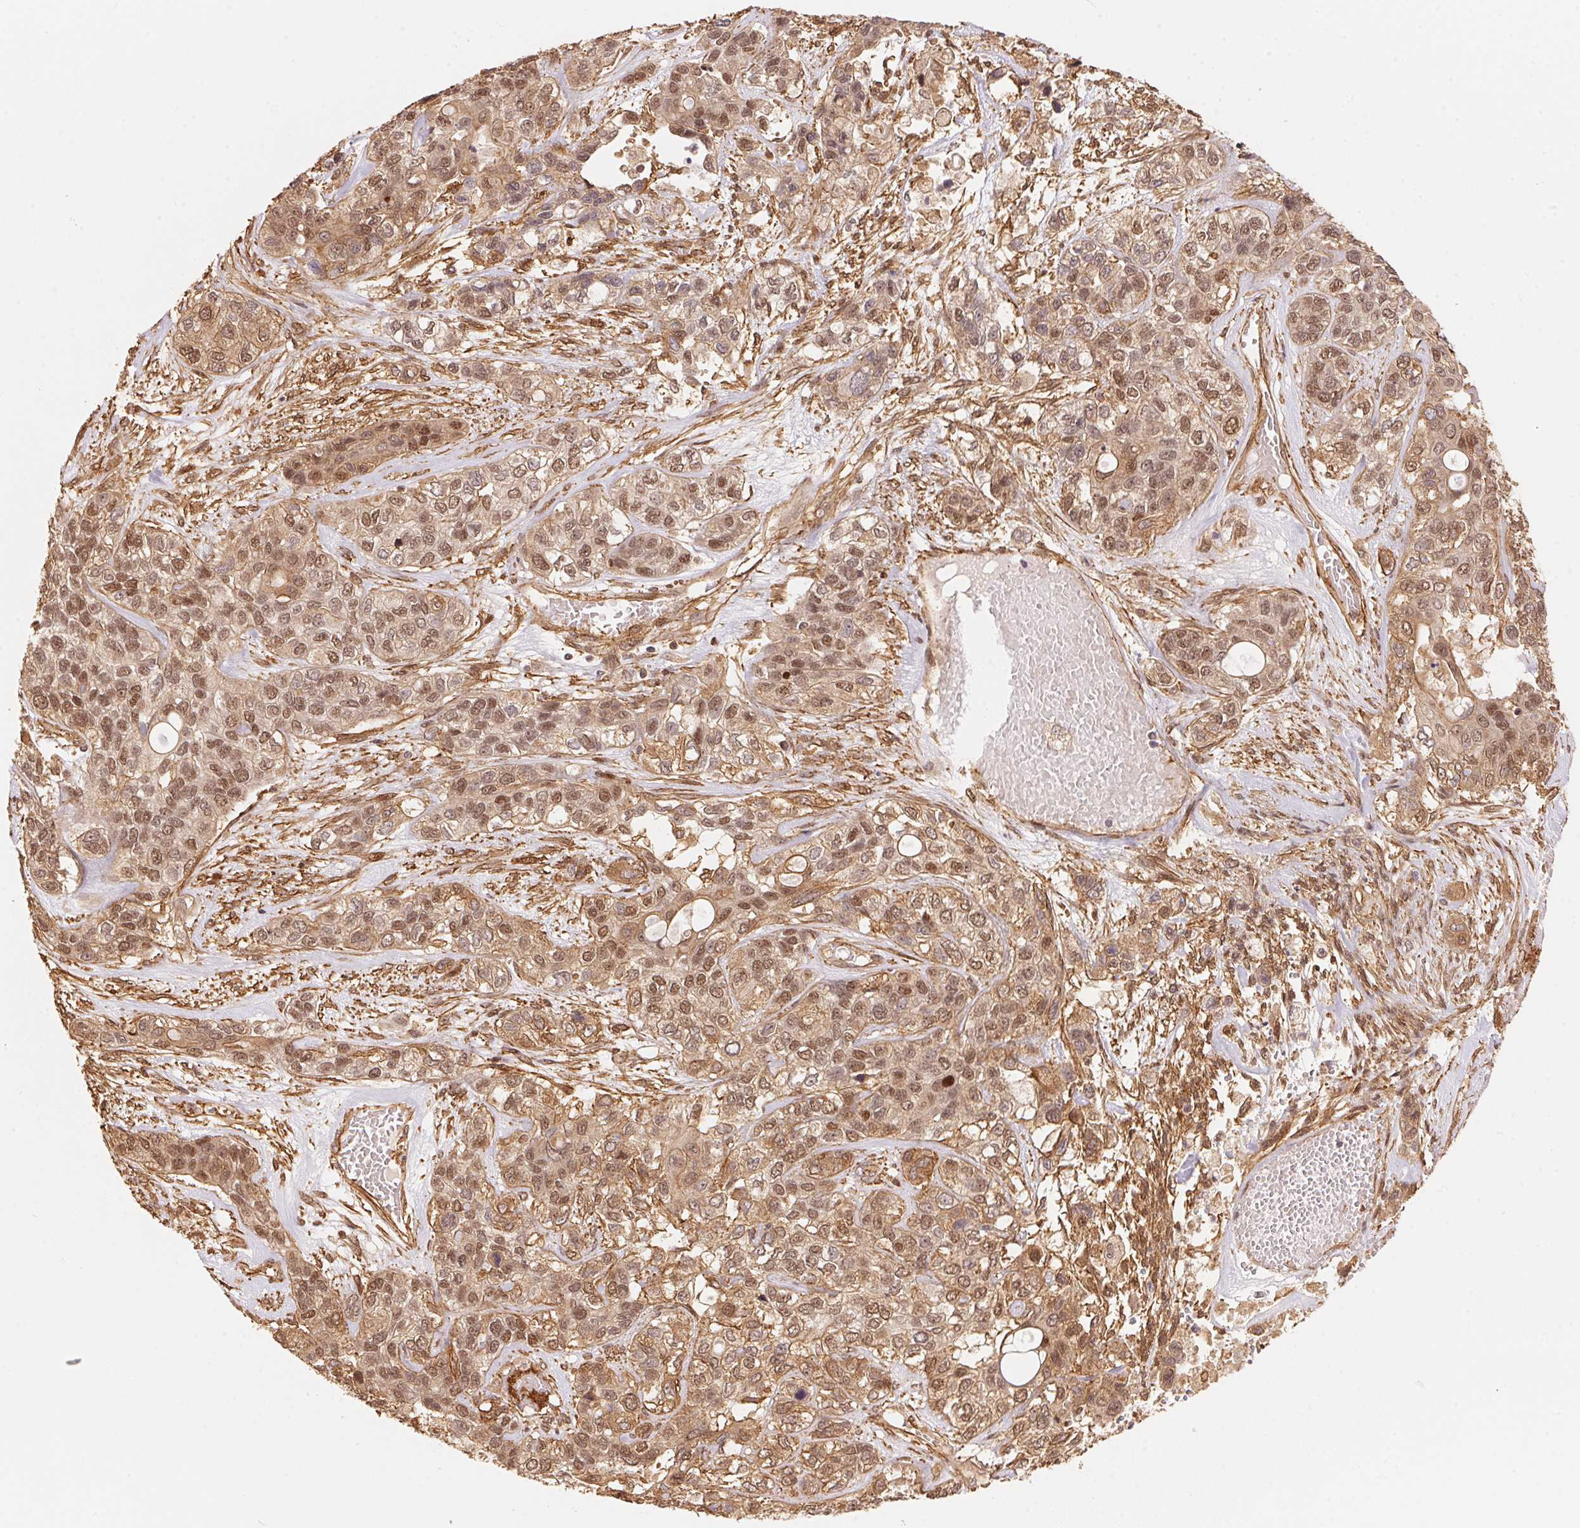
{"staining": {"intensity": "moderate", "quantity": ">75%", "location": "cytoplasmic/membranous,nuclear"}, "tissue": "lung cancer", "cell_type": "Tumor cells", "image_type": "cancer", "snomed": [{"axis": "morphology", "description": "Squamous cell carcinoma, NOS"}, {"axis": "topography", "description": "Lung"}], "caption": "Squamous cell carcinoma (lung) stained for a protein exhibits moderate cytoplasmic/membranous and nuclear positivity in tumor cells.", "gene": "TNIP2", "patient": {"sex": "female", "age": 70}}